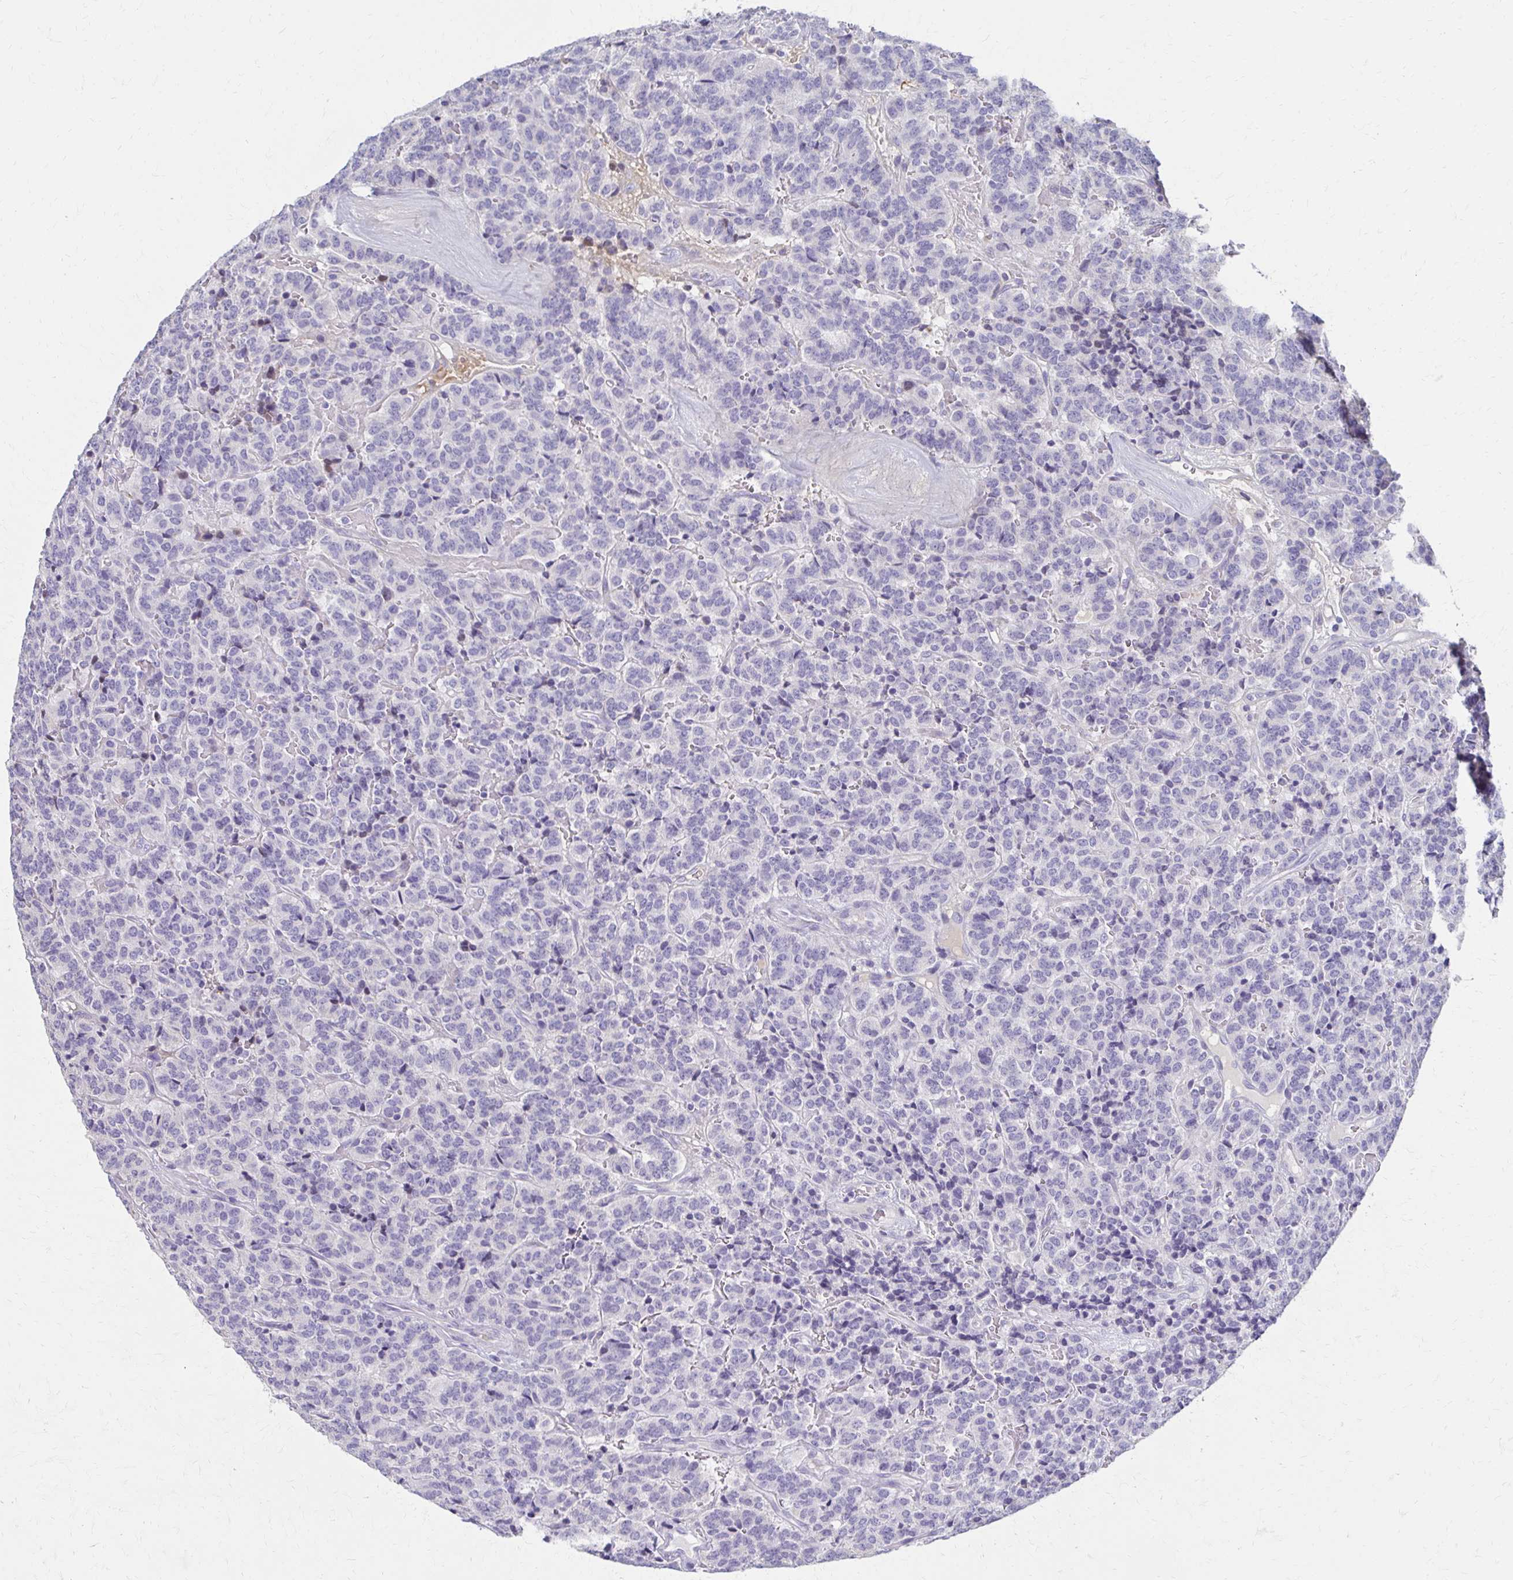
{"staining": {"intensity": "negative", "quantity": "none", "location": "none"}, "tissue": "carcinoid", "cell_type": "Tumor cells", "image_type": "cancer", "snomed": [{"axis": "morphology", "description": "Carcinoid, malignant, NOS"}, {"axis": "topography", "description": "Pancreas"}], "caption": "The micrograph displays no staining of tumor cells in carcinoid.", "gene": "BBS12", "patient": {"sex": "male", "age": 36}}